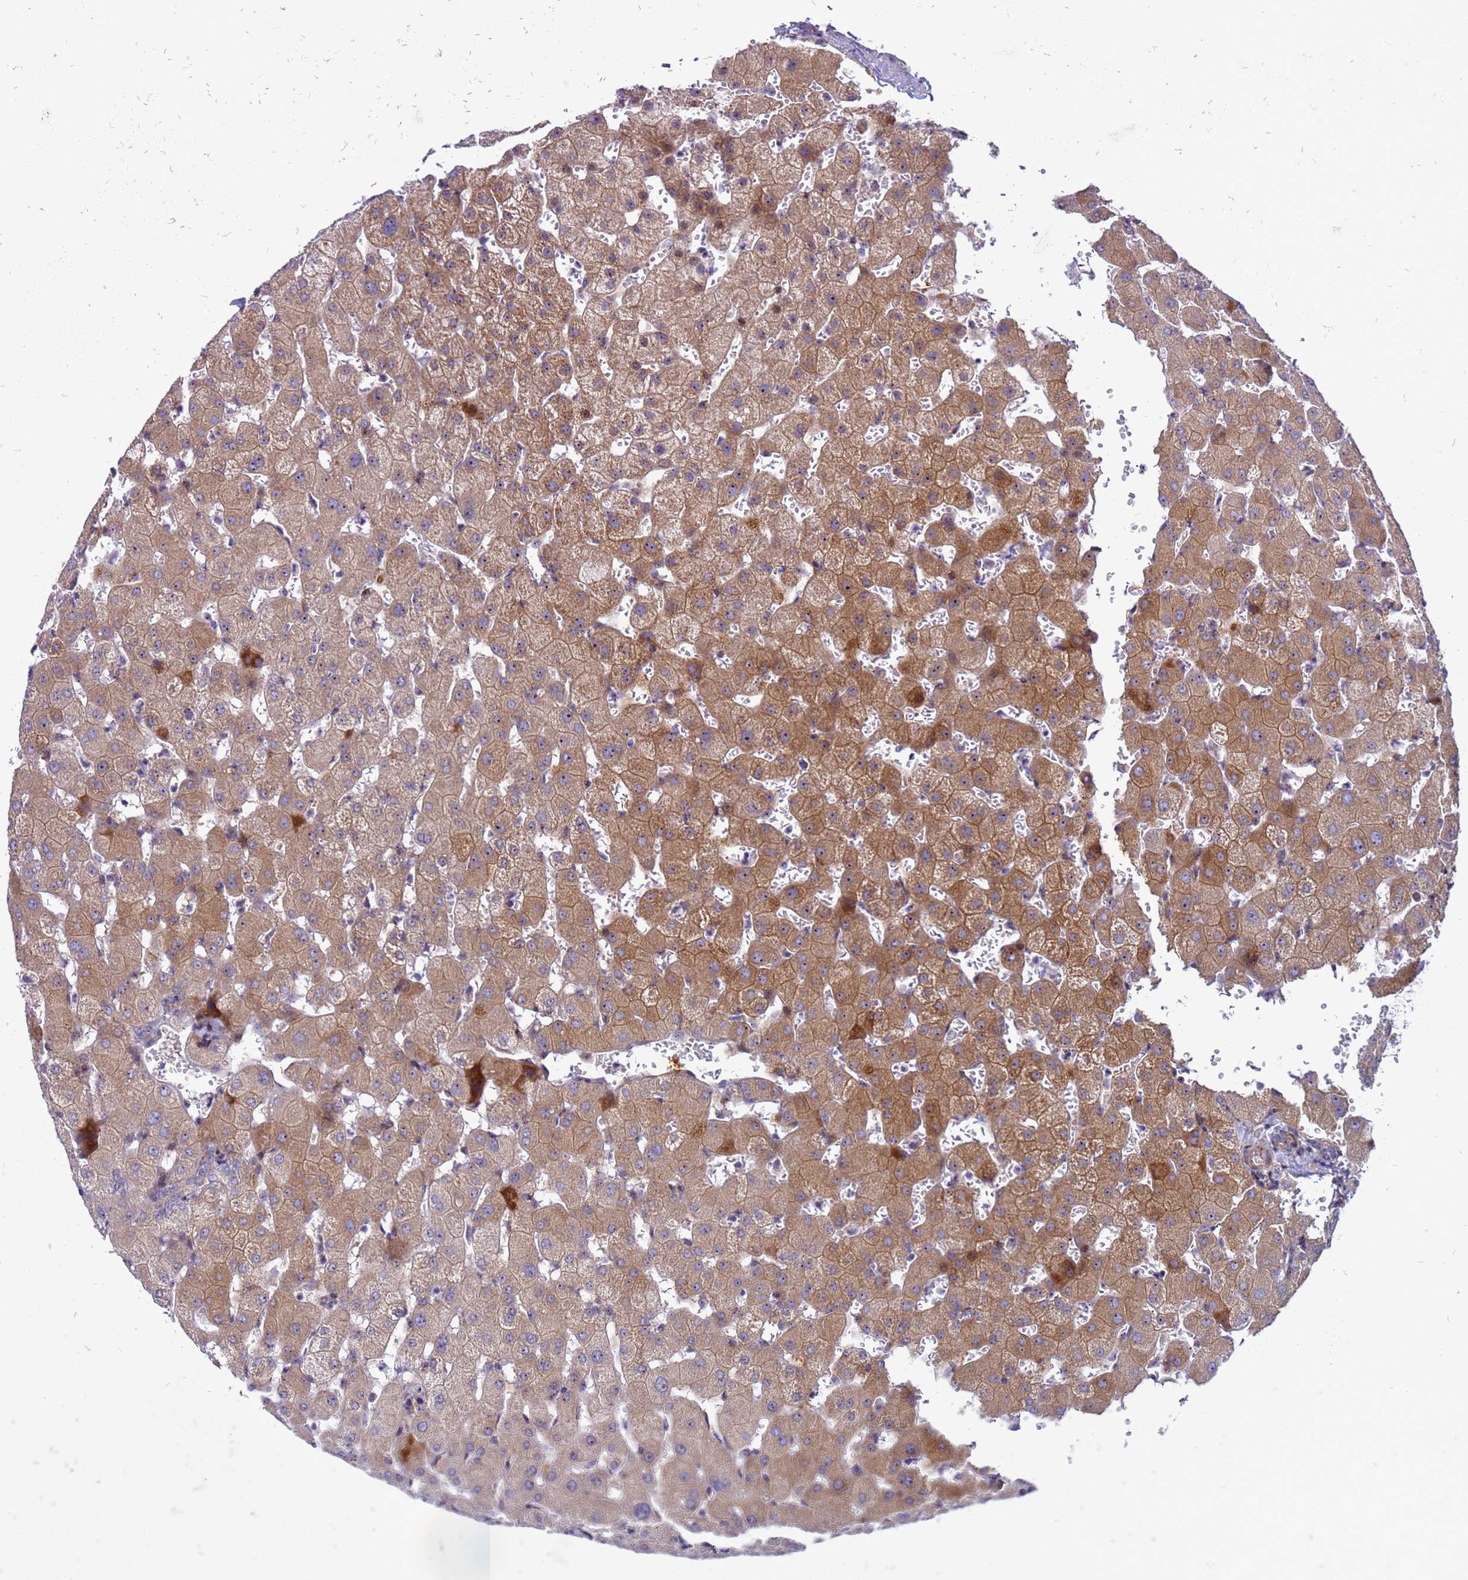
{"staining": {"intensity": "negative", "quantity": "none", "location": "none"}, "tissue": "liver", "cell_type": "Cholangiocytes", "image_type": "normal", "snomed": [{"axis": "morphology", "description": "Normal tissue, NOS"}, {"axis": "topography", "description": "Liver"}], "caption": "Protein analysis of benign liver shows no significant staining in cholangiocytes.", "gene": "RSPO1", "patient": {"sex": "female", "age": 63}}